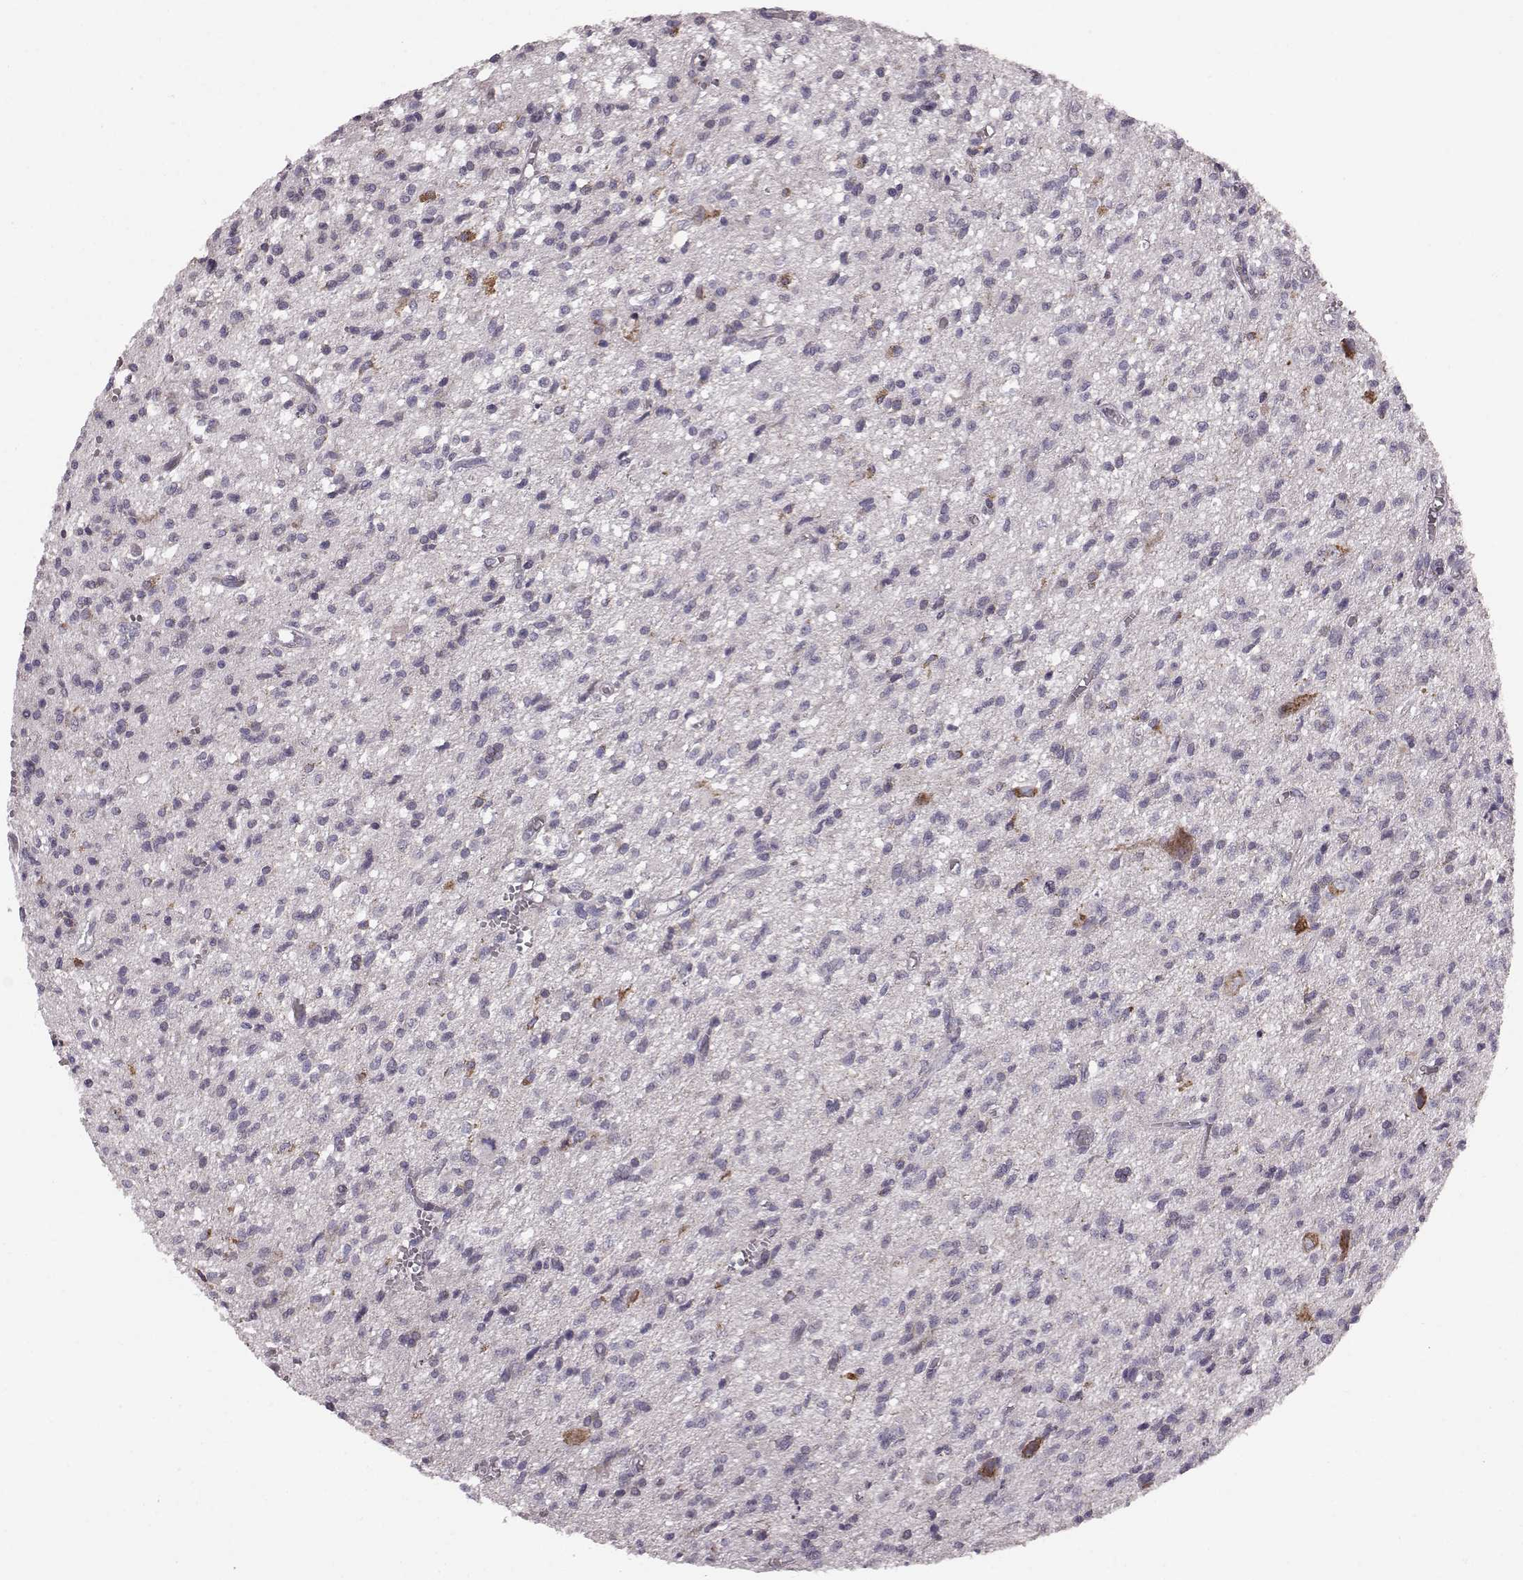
{"staining": {"intensity": "negative", "quantity": "none", "location": "none"}, "tissue": "glioma", "cell_type": "Tumor cells", "image_type": "cancer", "snomed": [{"axis": "morphology", "description": "Glioma, malignant, Low grade"}, {"axis": "topography", "description": "Brain"}], "caption": "This image is of glioma stained with immunohistochemistry to label a protein in brown with the nuclei are counter-stained blue. There is no positivity in tumor cells. (DAB IHC visualized using brightfield microscopy, high magnification).", "gene": "FAM8A1", "patient": {"sex": "male", "age": 64}}